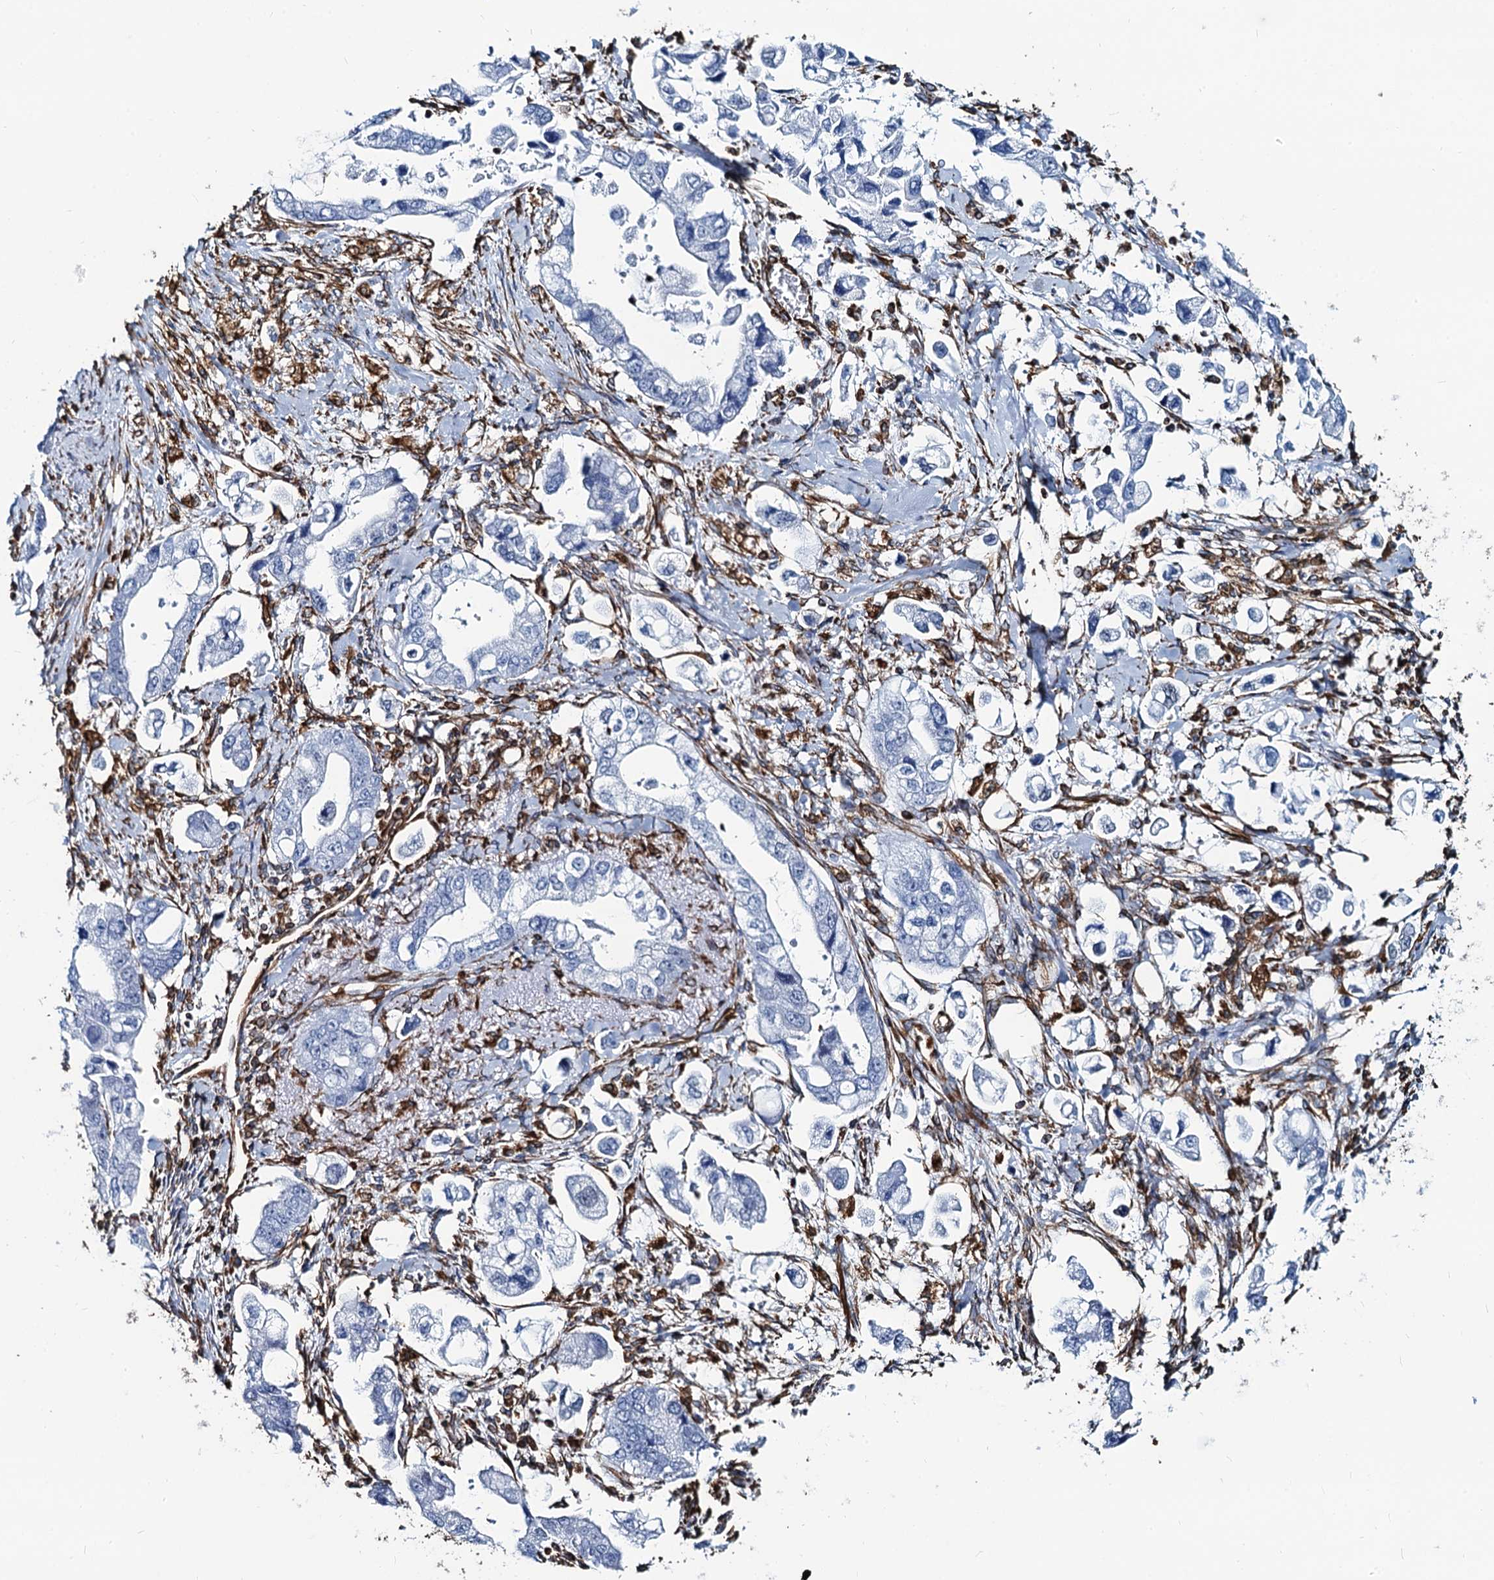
{"staining": {"intensity": "negative", "quantity": "none", "location": "none"}, "tissue": "stomach cancer", "cell_type": "Tumor cells", "image_type": "cancer", "snomed": [{"axis": "morphology", "description": "Adenocarcinoma, NOS"}, {"axis": "topography", "description": "Stomach"}], "caption": "Tumor cells show no significant protein positivity in stomach cancer (adenocarcinoma). The staining is performed using DAB (3,3'-diaminobenzidine) brown chromogen with nuclei counter-stained in using hematoxylin.", "gene": "PGM2", "patient": {"sex": "male", "age": 62}}